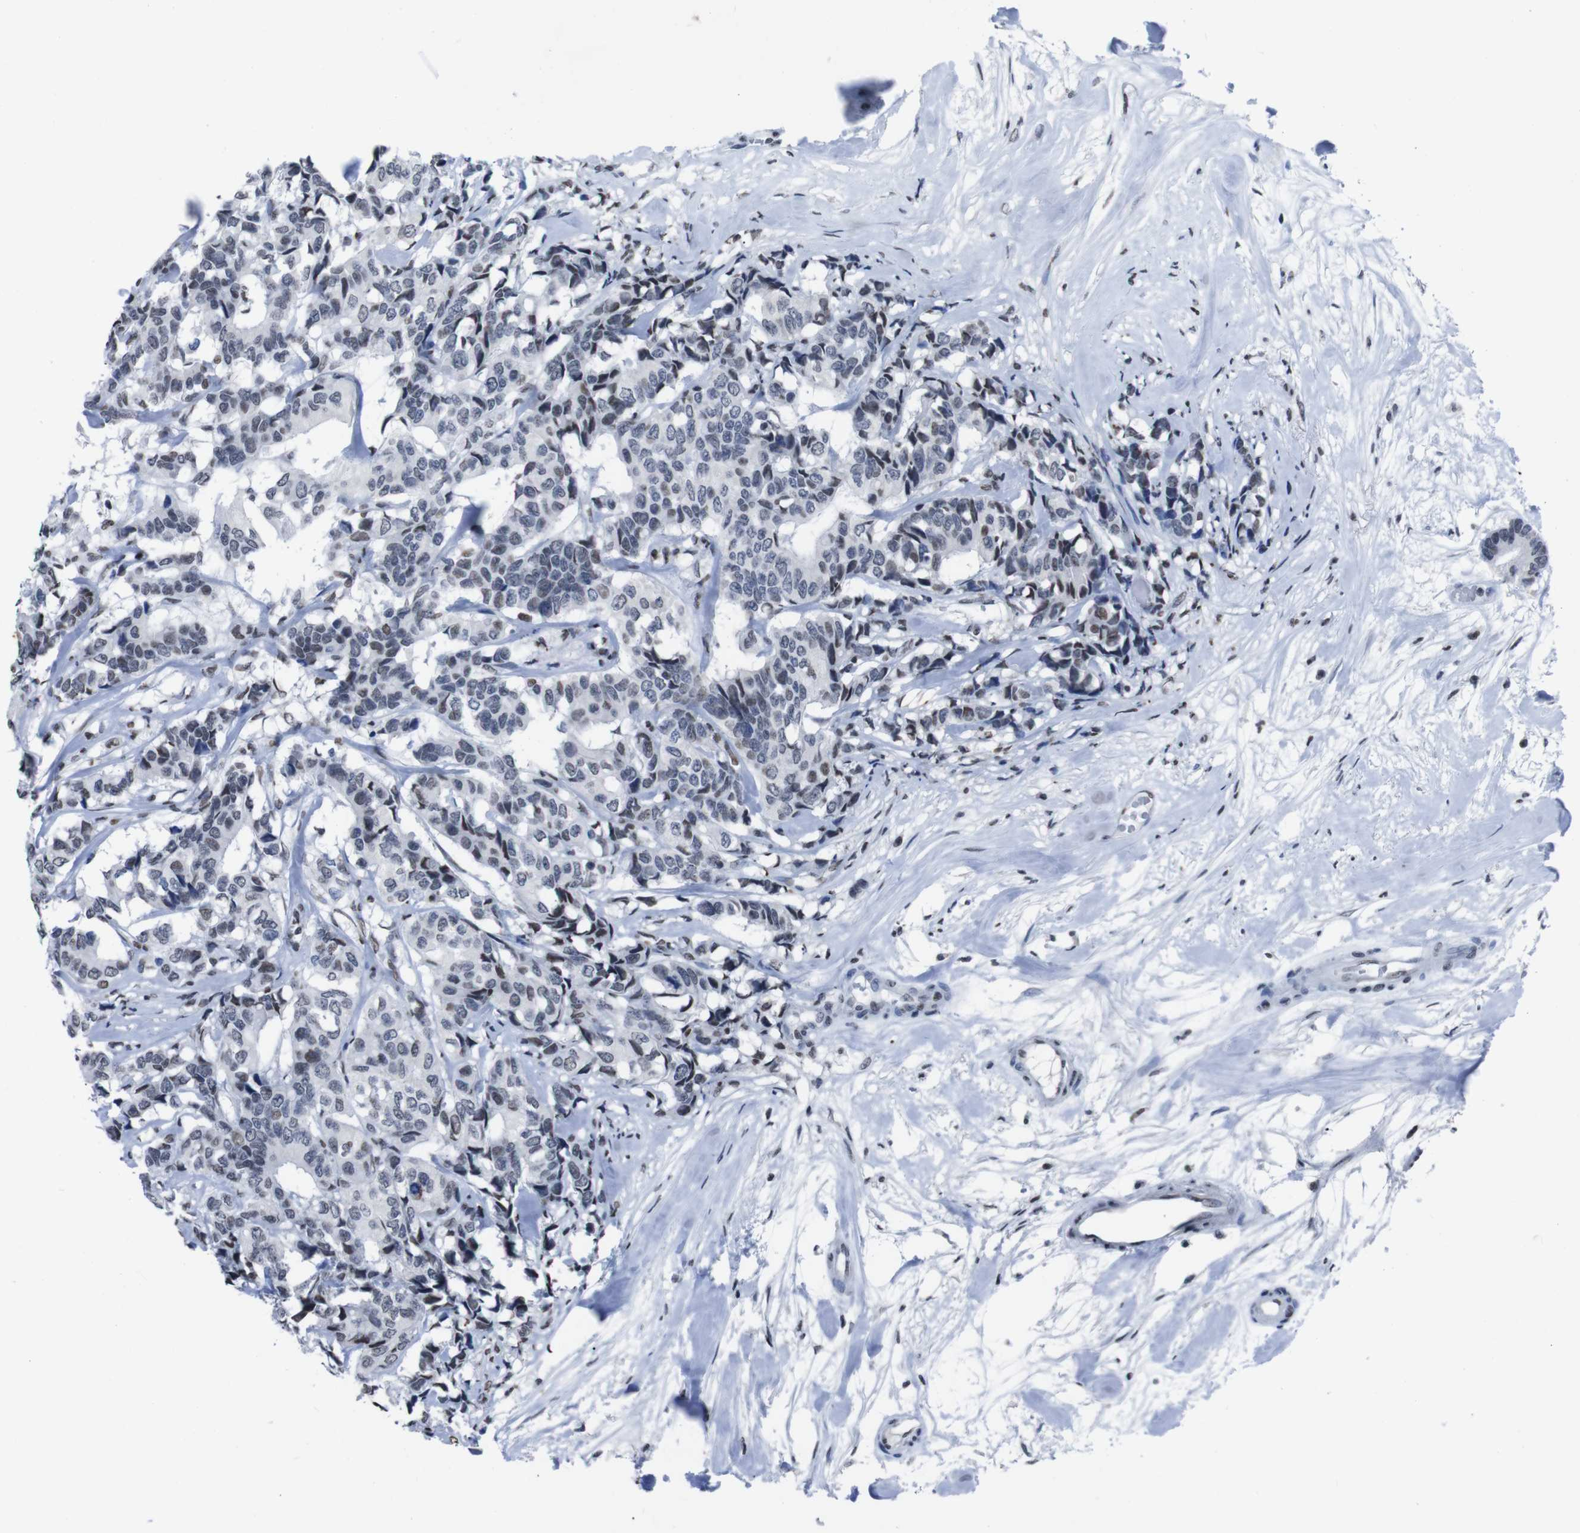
{"staining": {"intensity": "weak", "quantity": "25%-75%", "location": "nuclear"}, "tissue": "breast cancer", "cell_type": "Tumor cells", "image_type": "cancer", "snomed": [{"axis": "morphology", "description": "Duct carcinoma"}, {"axis": "topography", "description": "Breast"}], "caption": "An immunohistochemistry photomicrograph of tumor tissue is shown. Protein staining in brown shows weak nuclear positivity in breast cancer (infiltrating ductal carcinoma) within tumor cells.", "gene": "PIP4P2", "patient": {"sex": "female", "age": 87}}